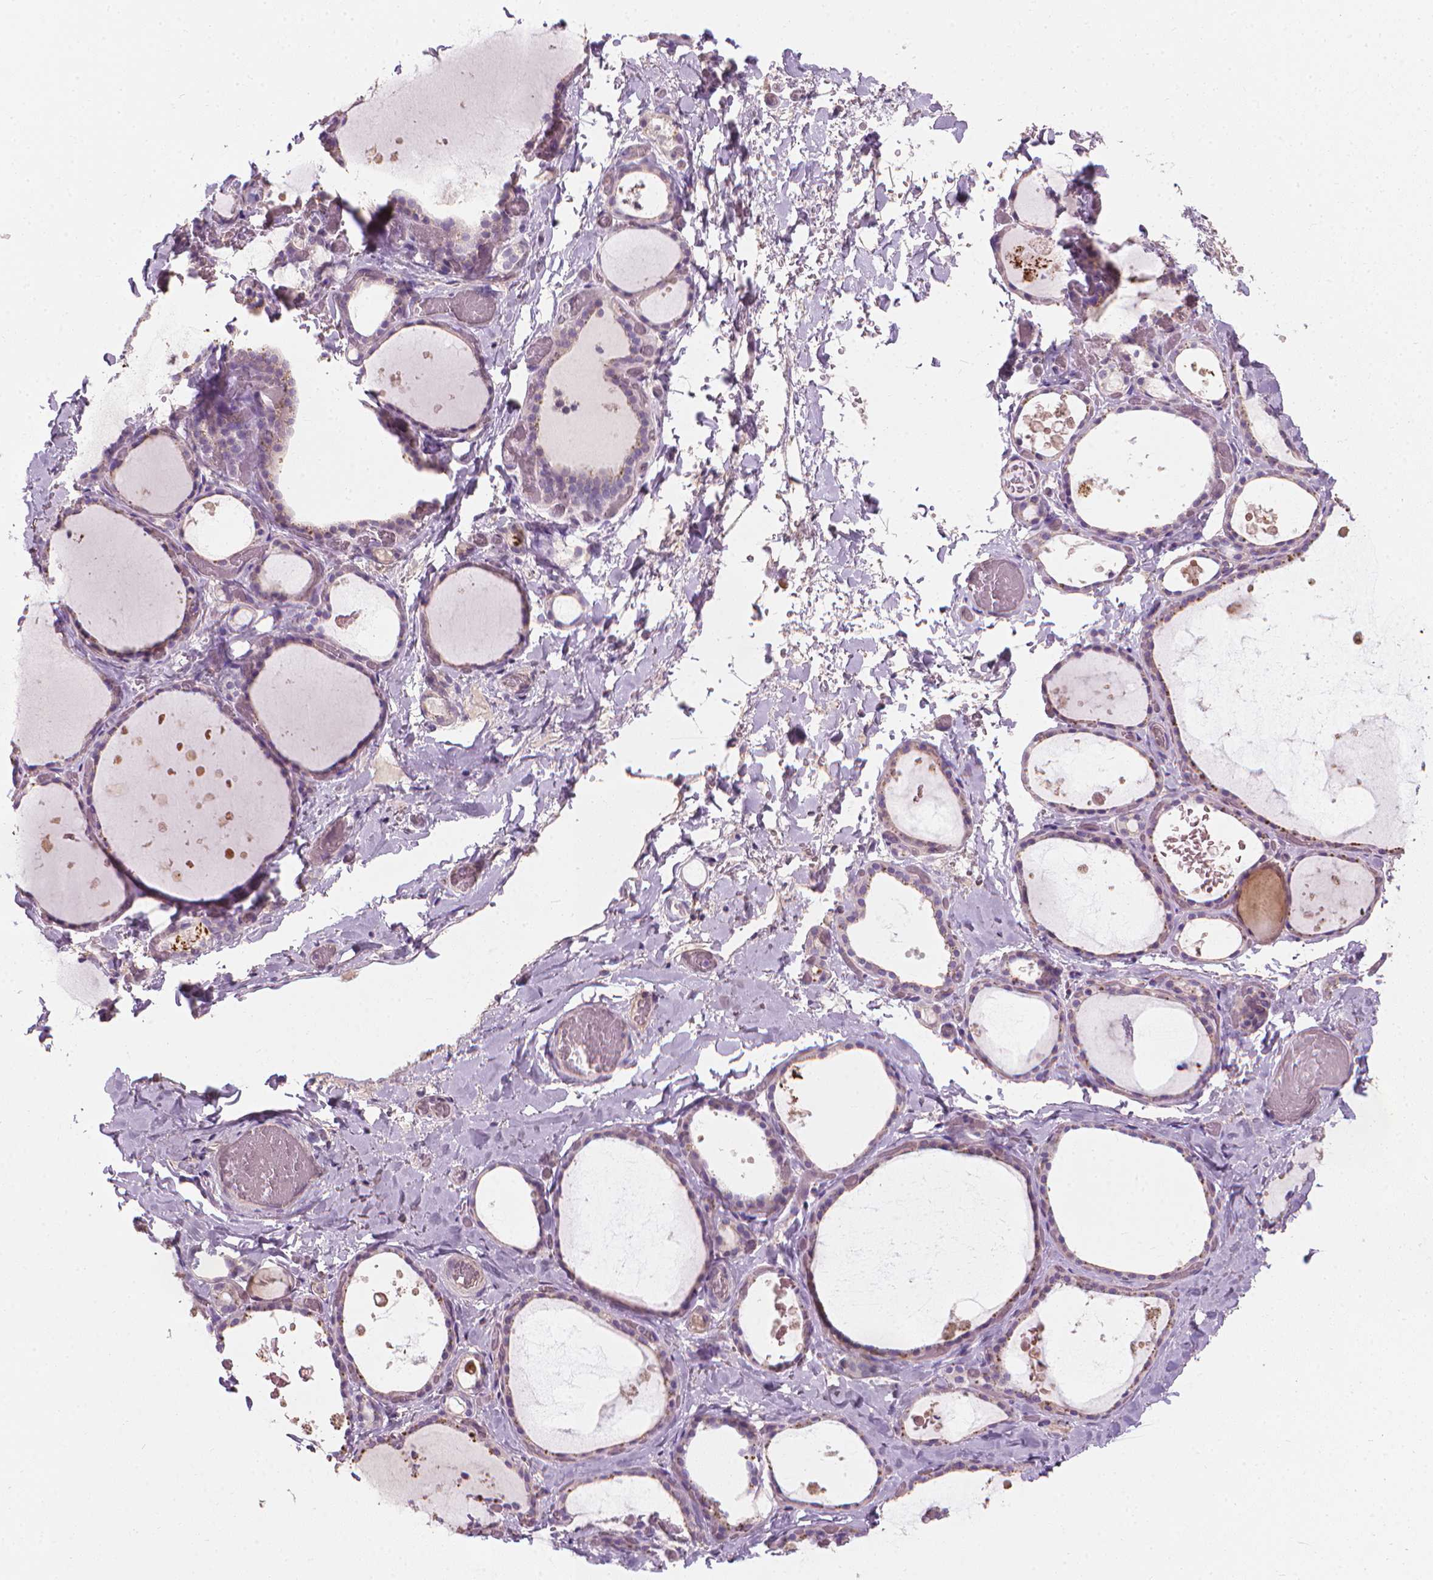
{"staining": {"intensity": "weak", "quantity": "<25%", "location": "cytoplasmic/membranous"}, "tissue": "thyroid gland", "cell_type": "Glandular cells", "image_type": "normal", "snomed": [{"axis": "morphology", "description": "Normal tissue, NOS"}, {"axis": "topography", "description": "Thyroid gland"}], "caption": "Immunohistochemistry of unremarkable thyroid gland shows no positivity in glandular cells. (DAB IHC, high magnification).", "gene": "RIIAD1", "patient": {"sex": "female", "age": 56}}